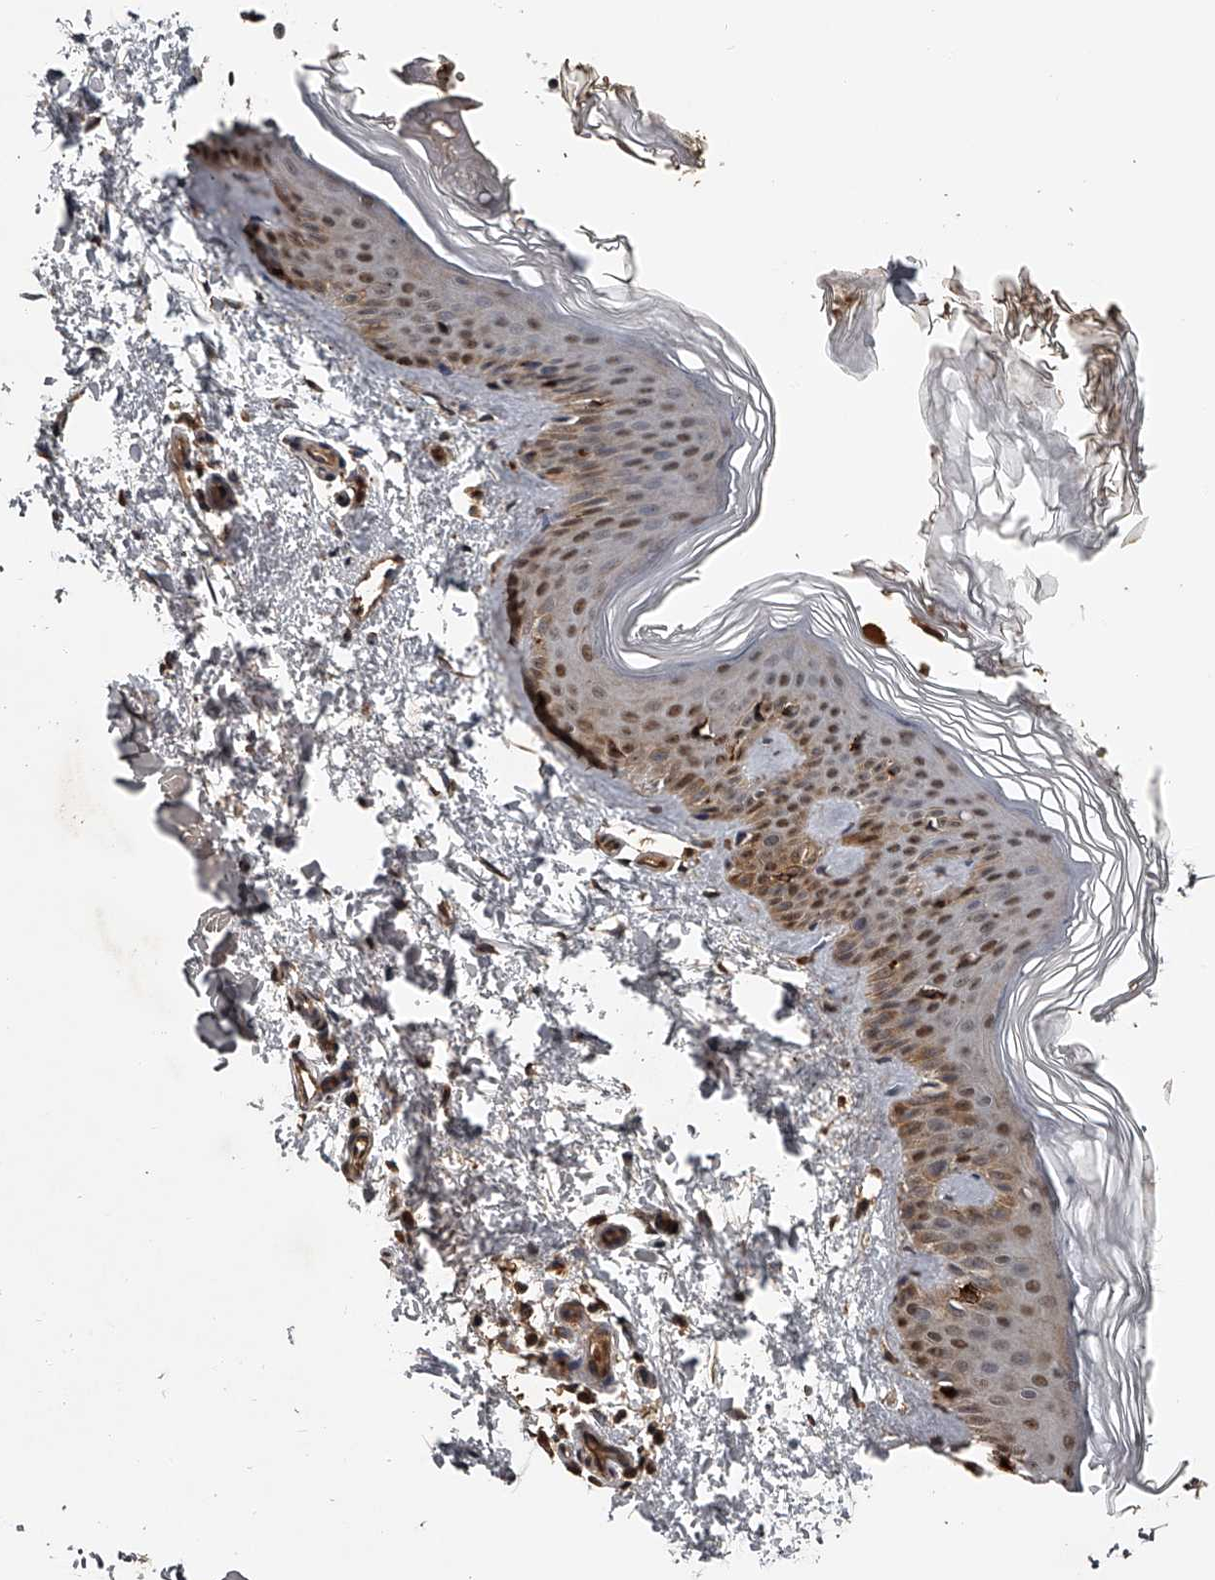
{"staining": {"intensity": "moderate", "quantity": ">75%", "location": "cytoplasmic/membranous"}, "tissue": "skin", "cell_type": "Fibroblasts", "image_type": "normal", "snomed": [{"axis": "morphology", "description": "Normal tissue, NOS"}, {"axis": "topography", "description": "Skin"}], "caption": "This micrograph exhibits immunohistochemistry (IHC) staining of normal skin, with medium moderate cytoplasmic/membranous expression in about >75% of fibroblasts.", "gene": "PLEKHG1", "patient": {"sex": "female", "age": 27}}